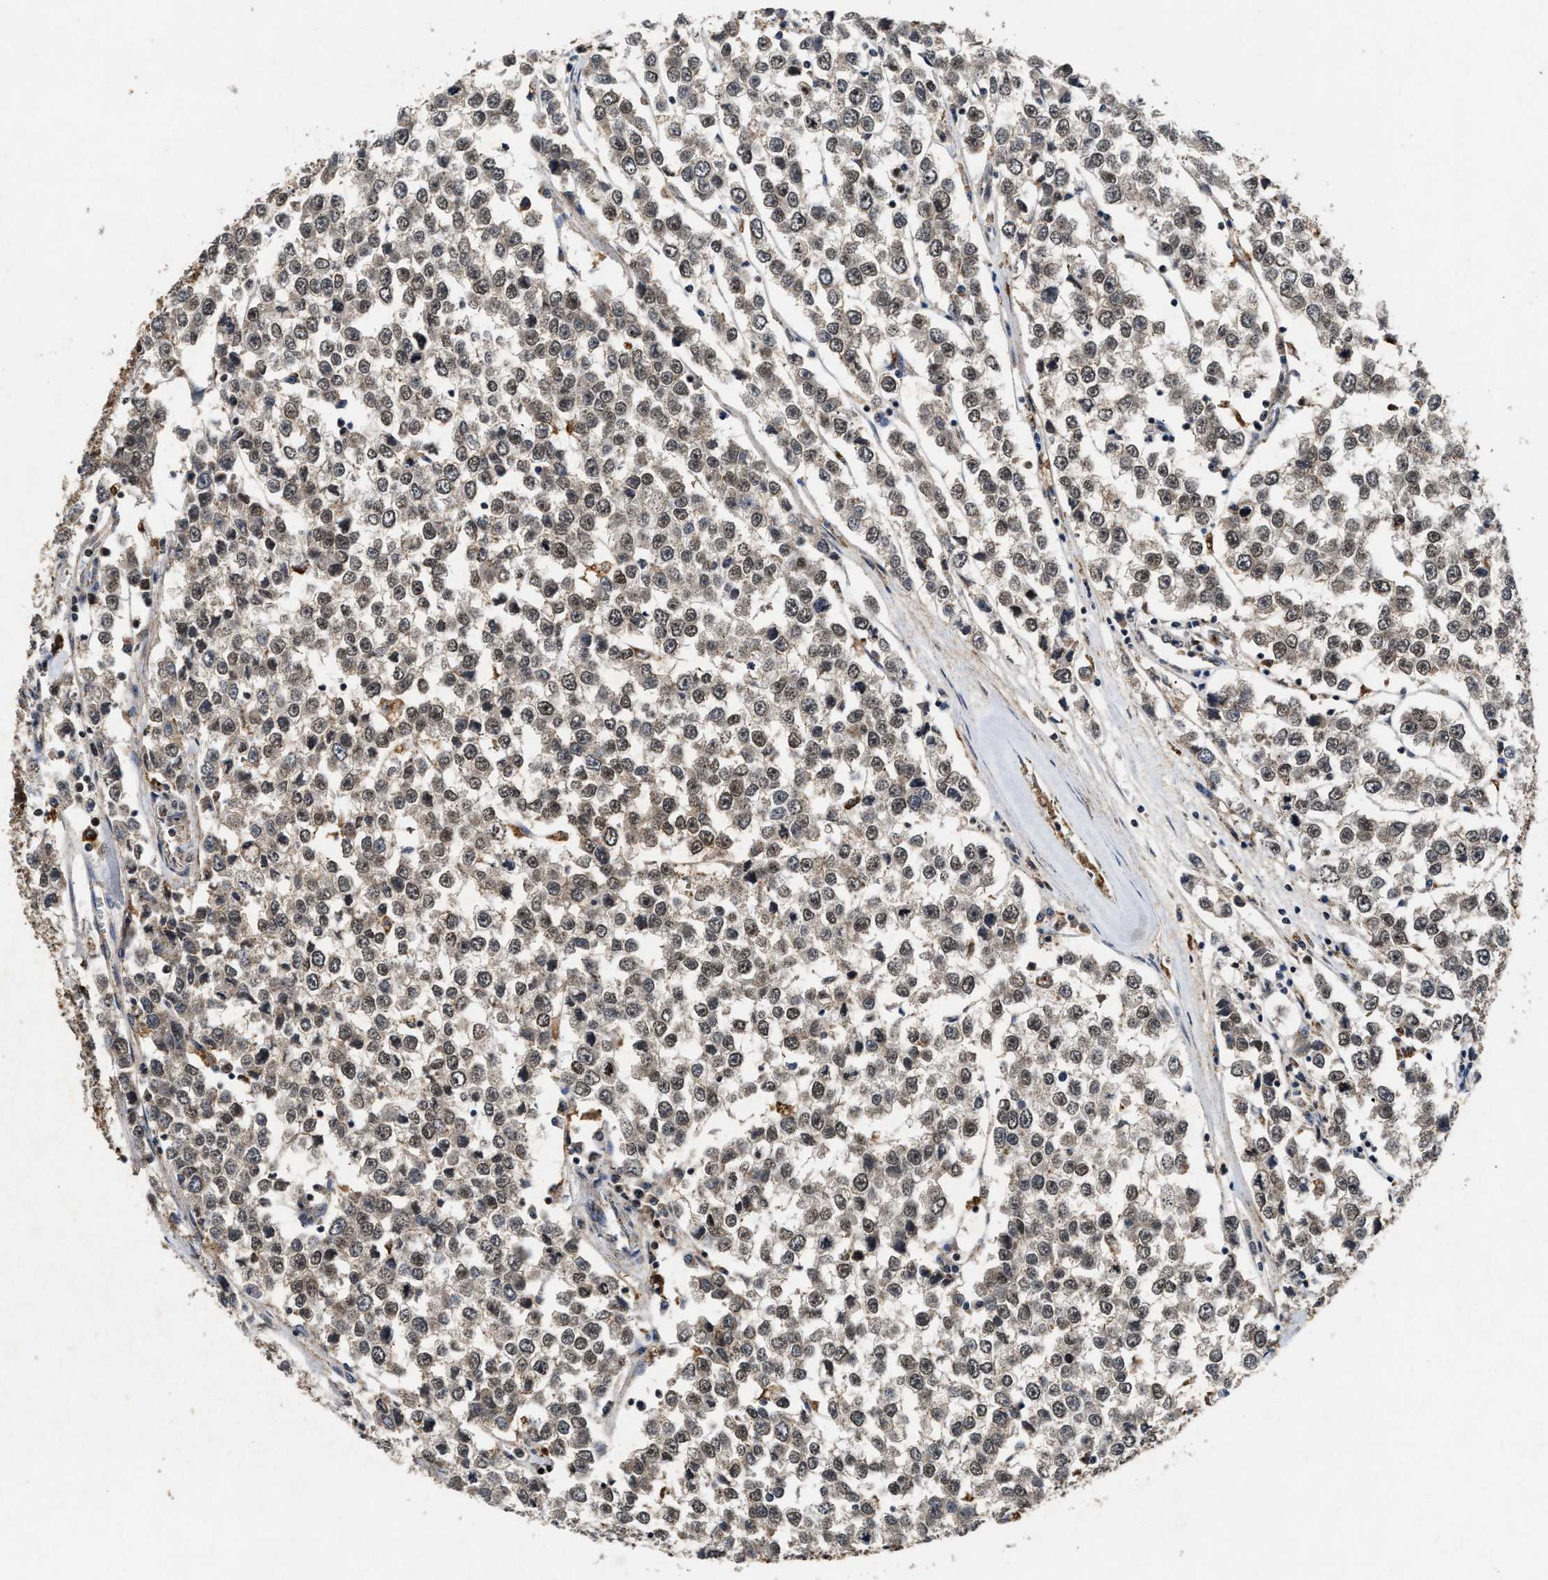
{"staining": {"intensity": "weak", "quantity": ">75%", "location": "nuclear"}, "tissue": "testis cancer", "cell_type": "Tumor cells", "image_type": "cancer", "snomed": [{"axis": "morphology", "description": "Seminoma, NOS"}, {"axis": "morphology", "description": "Carcinoma, Embryonal, NOS"}, {"axis": "topography", "description": "Testis"}], "caption": "Protein staining demonstrates weak nuclear staining in about >75% of tumor cells in testis seminoma.", "gene": "ACOX1", "patient": {"sex": "male", "age": 52}}